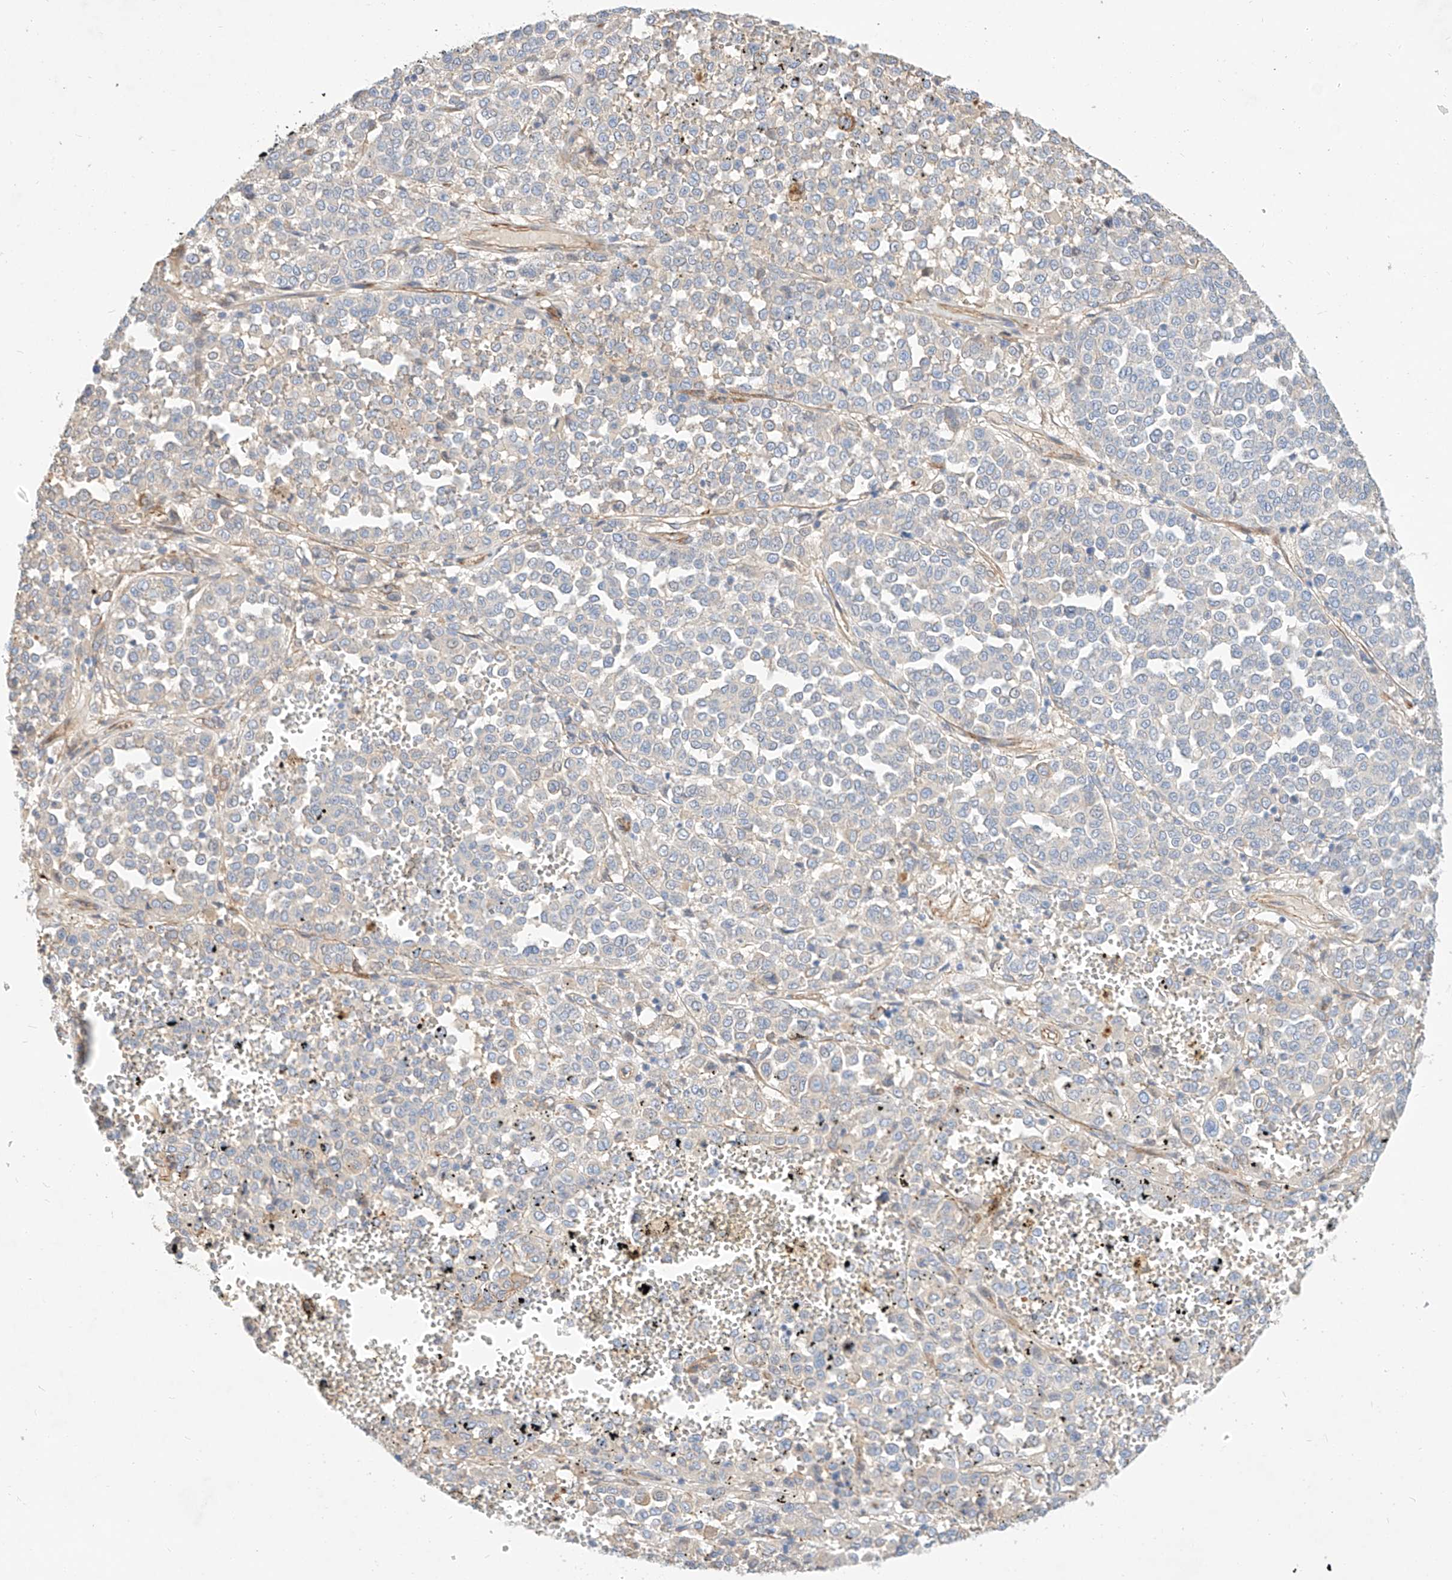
{"staining": {"intensity": "negative", "quantity": "none", "location": "none"}, "tissue": "melanoma", "cell_type": "Tumor cells", "image_type": "cancer", "snomed": [{"axis": "morphology", "description": "Malignant melanoma, Metastatic site"}, {"axis": "topography", "description": "Pancreas"}], "caption": "DAB (3,3'-diaminobenzidine) immunohistochemical staining of malignant melanoma (metastatic site) shows no significant positivity in tumor cells.", "gene": "KCNH5", "patient": {"sex": "female", "age": 30}}